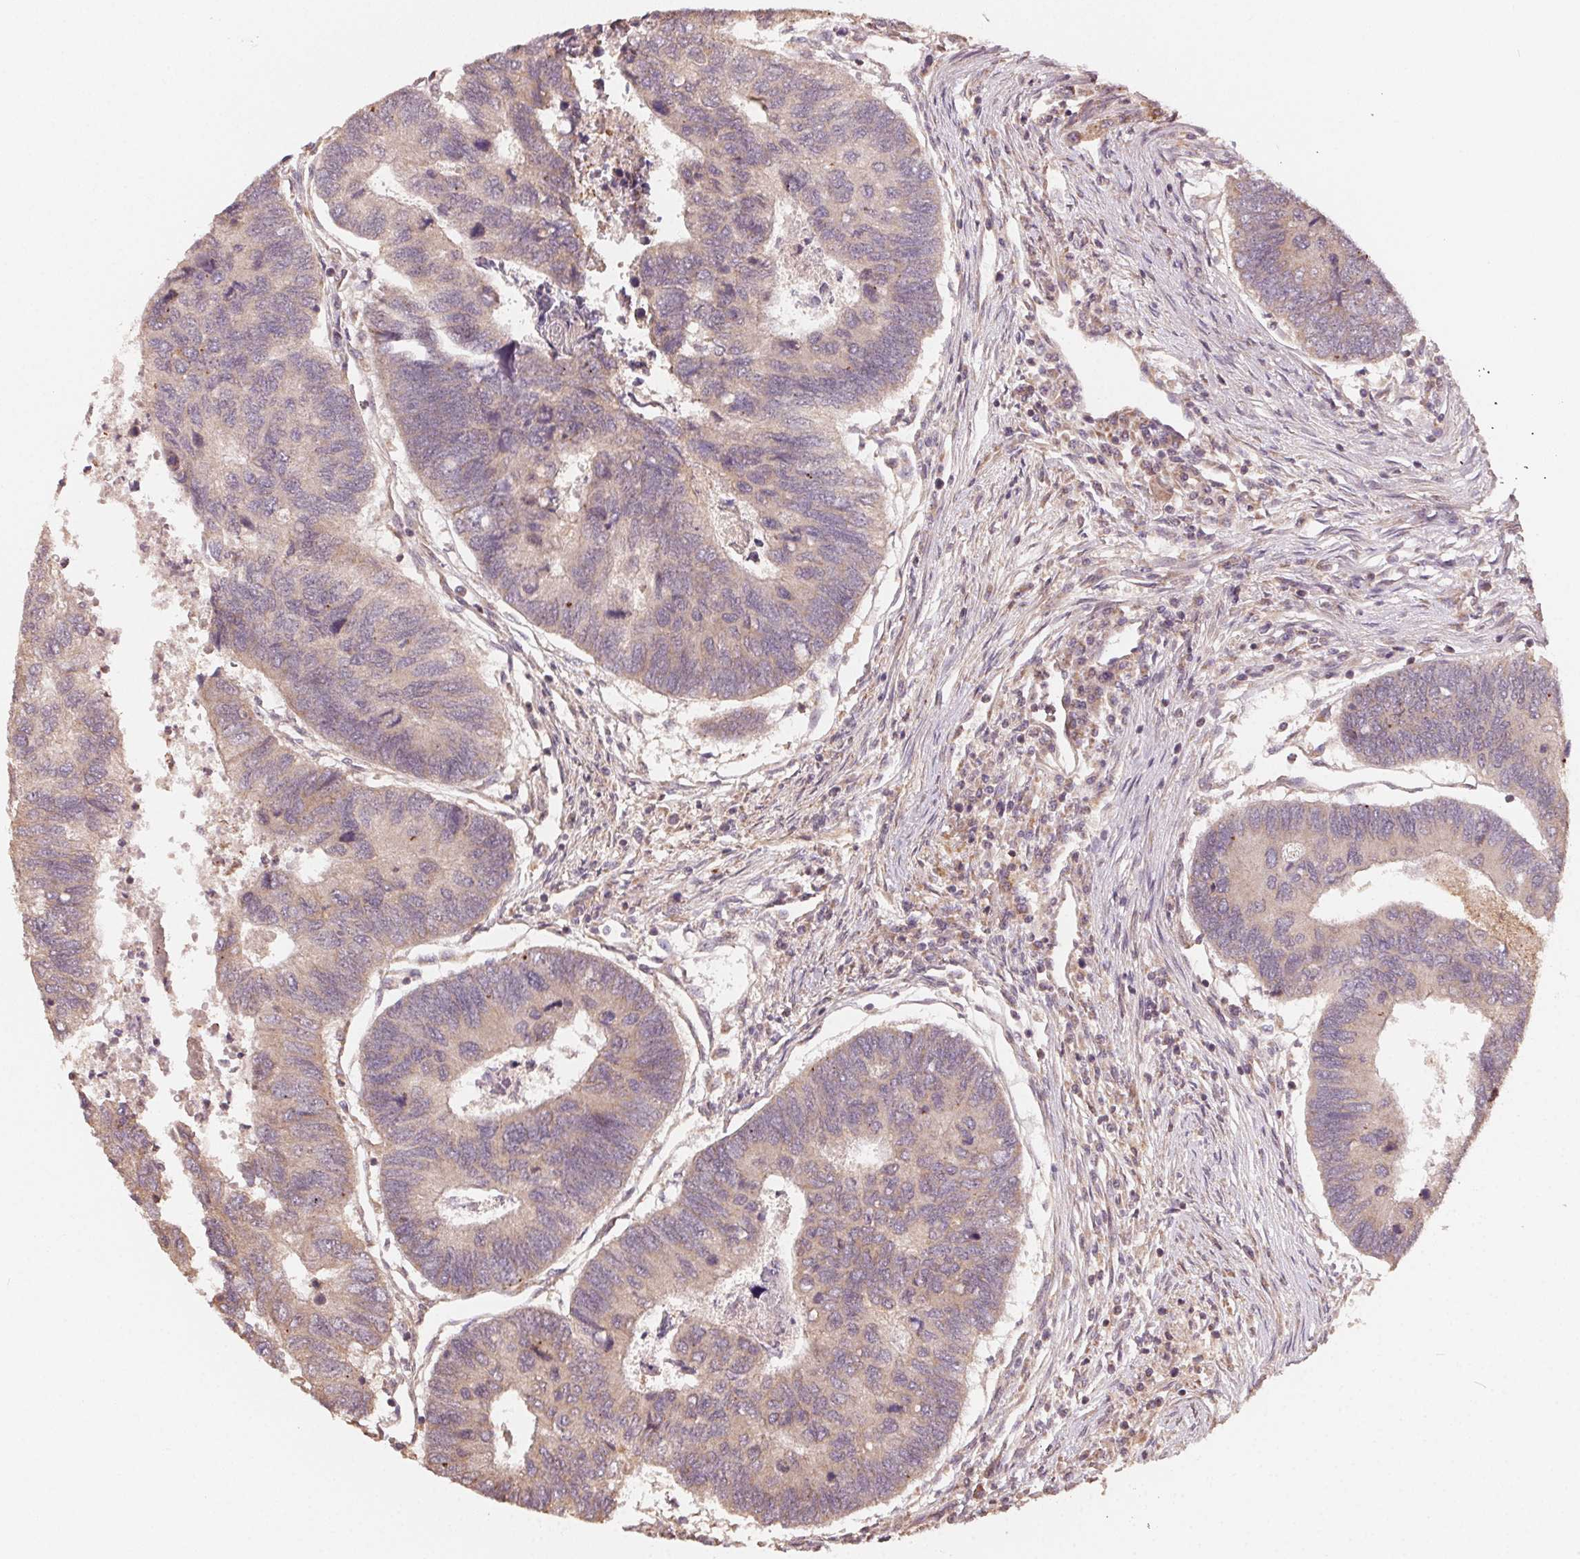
{"staining": {"intensity": "weak", "quantity": "25%-75%", "location": "cytoplasmic/membranous"}, "tissue": "colorectal cancer", "cell_type": "Tumor cells", "image_type": "cancer", "snomed": [{"axis": "morphology", "description": "Adenocarcinoma, NOS"}, {"axis": "topography", "description": "Colon"}], "caption": "About 25%-75% of tumor cells in human colorectal cancer (adenocarcinoma) exhibit weak cytoplasmic/membranous protein staining as visualized by brown immunohistochemical staining.", "gene": "WBP2", "patient": {"sex": "female", "age": 67}}